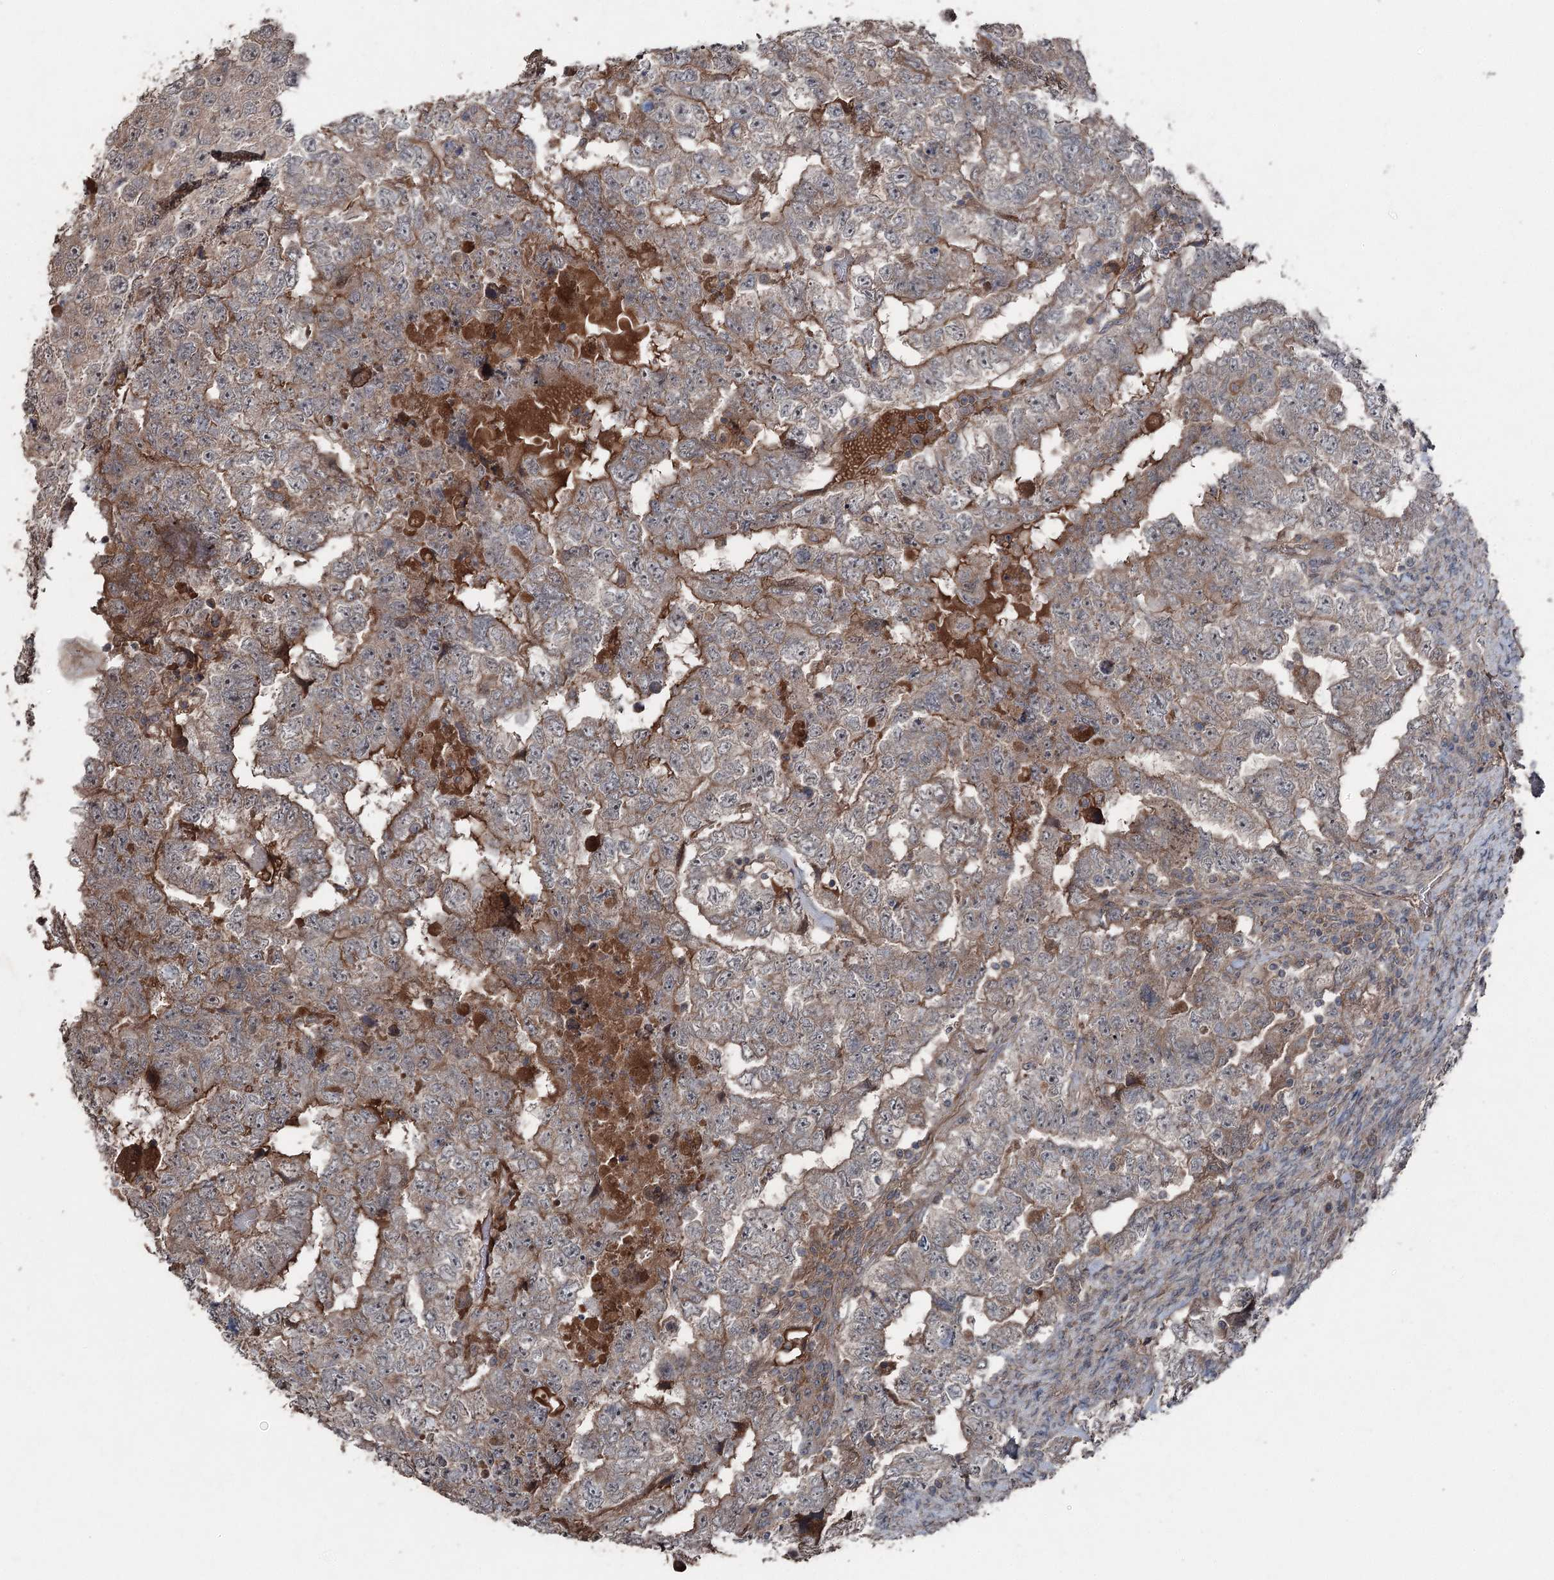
{"staining": {"intensity": "moderate", "quantity": "<25%", "location": "cytoplasmic/membranous"}, "tissue": "testis cancer", "cell_type": "Tumor cells", "image_type": "cancer", "snomed": [{"axis": "morphology", "description": "Carcinoma, Embryonal, NOS"}, {"axis": "topography", "description": "Testis"}], "caption": "Protein staining of embryonal carcinoma (testis) tissue reveals moderate cytoplasmic/membranous positivity in about <25% of tumor cells.", "gene": "MAPK8IP2", "patient": {"sex": "male", "age": 36}}